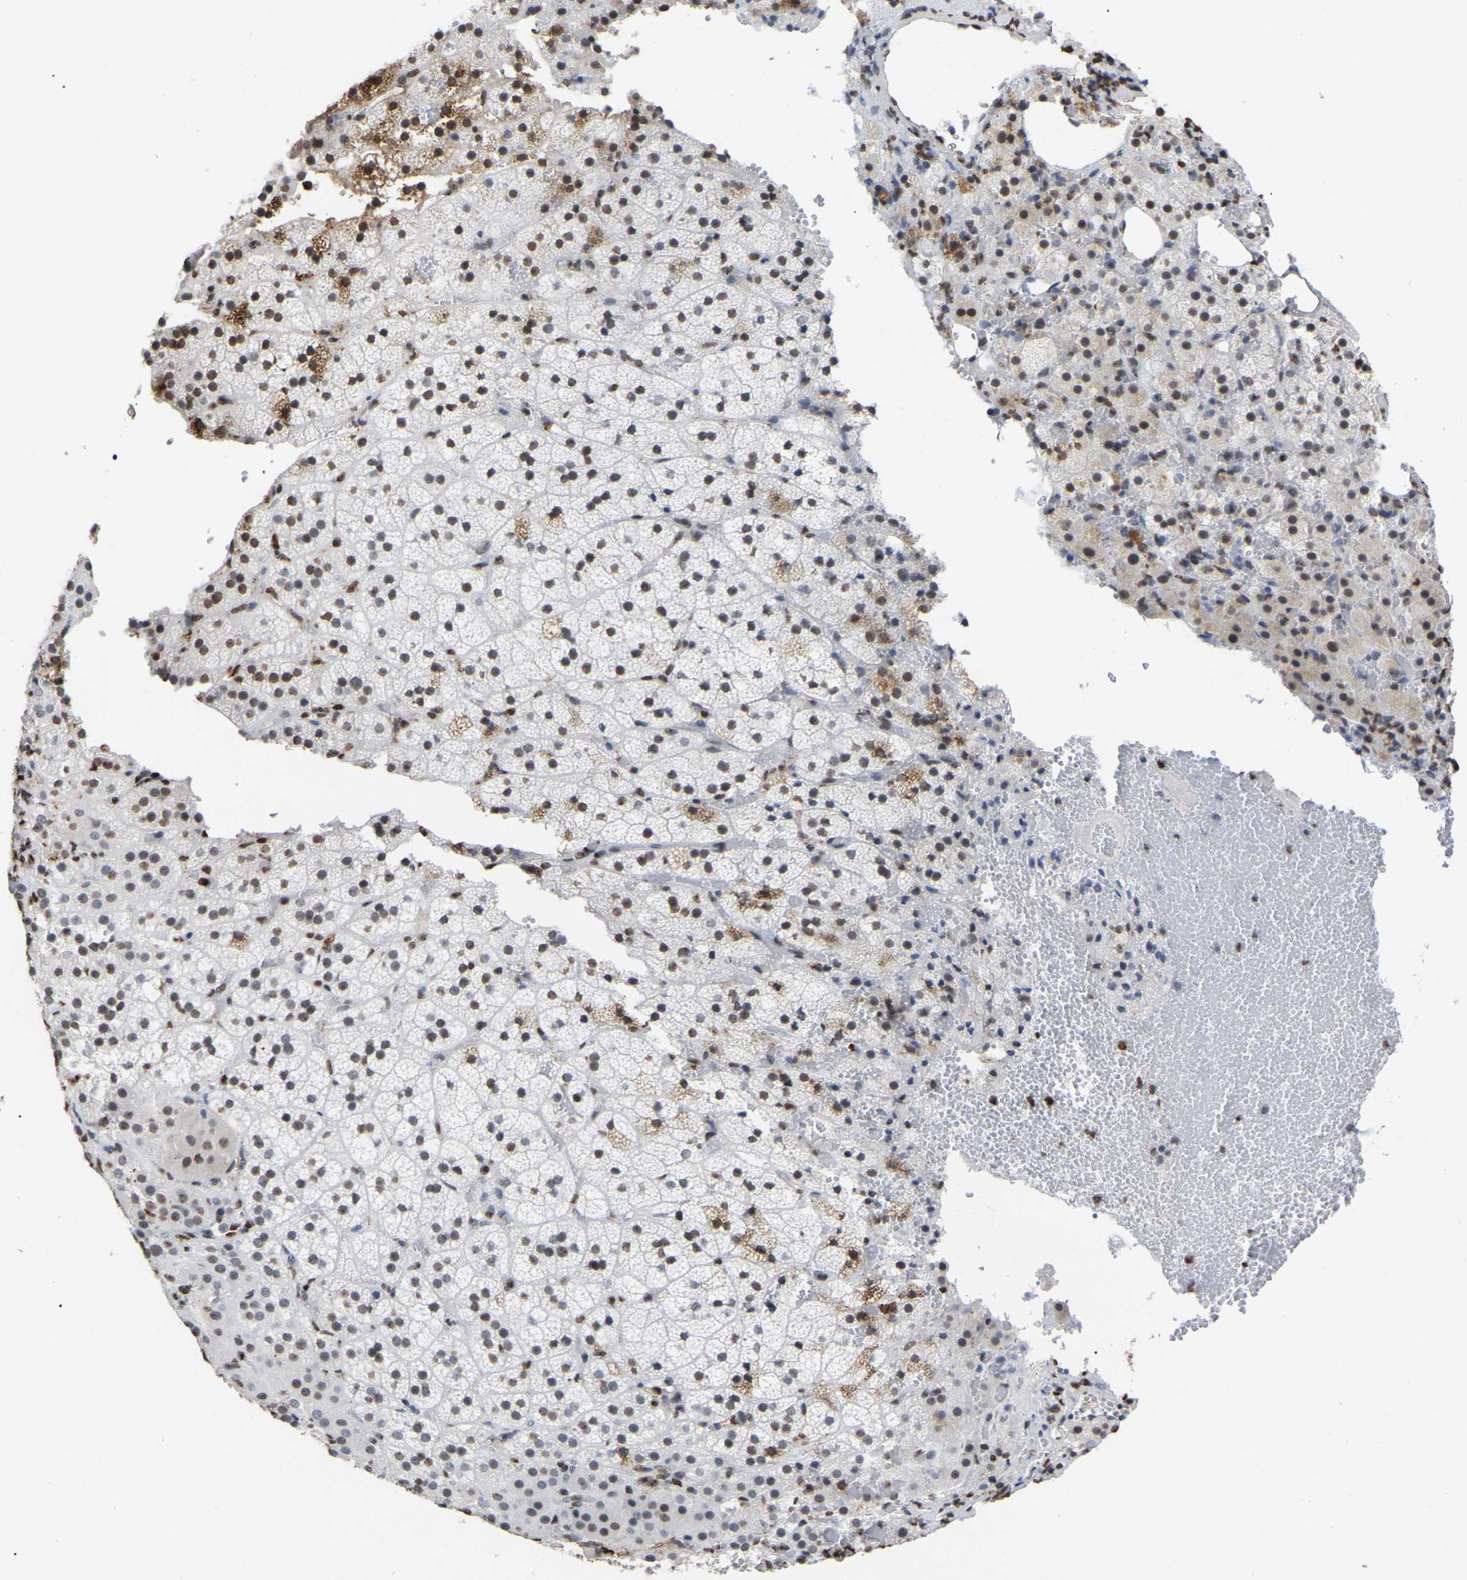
{"staining": {"intensity": "moderate", "quantity": ">75%", "location": "nuclear"}, "tissue": "adrenal gland", "cell_type": "Glandular cells", "image_type": "normal", "snomed": [{"axis": "morphology", "description": "Normal tissue, NOS"}, {"axis": "topography", "description": "Adrenal gland"}], "caption": "IHC of unremarkable human adrenal gland reveals medium levels of moderate nuclear positivity in approximately >75% of glandular cells. Nuclei are stained in blue.", "gene": "RBL2", "patient": {"sex": "female", "age": 59}}